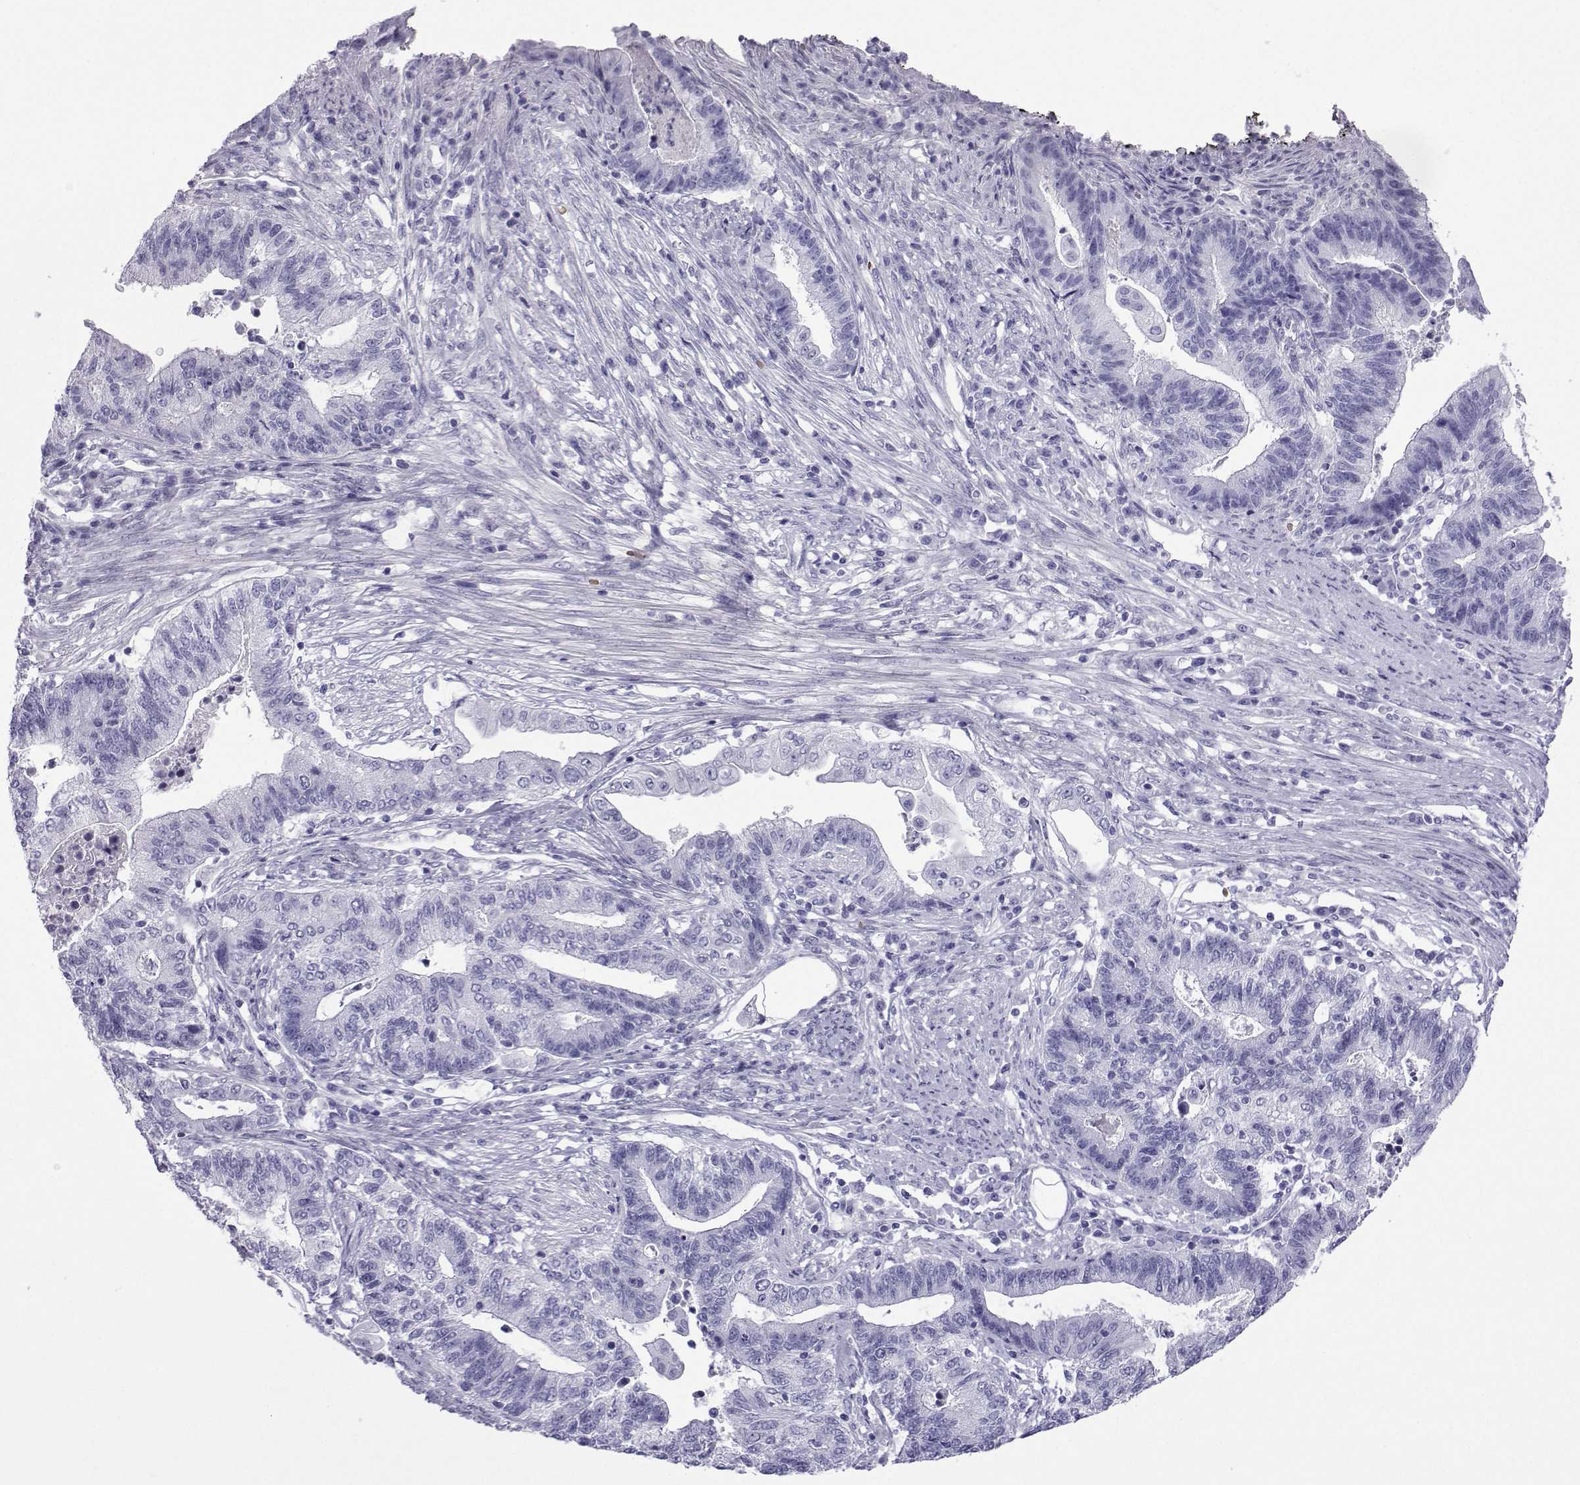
{"staining": {"intensity": "negative", "quantity": "none", "location": "none"}, "tissue": "endometrial cancer", "cell_type": "Tumor cells", "image_type": "cancer", "snomed": [{"axis": "morphology", "description": "Adenocarcinoma, NOS"}, {"axis": "topography", "description": "Uterus"}, {"axis": "topography", "description": "Endometrium"}], "caption": "This micrograph is of endometrial adenocarcinoma stained with immunohistochemistry to label a protein in brown with the nuclei are counter-stained blue. There is no expression in tumor cells.", "gene": "TRIM46", "patient": {"sex": "female", "age": 54}}